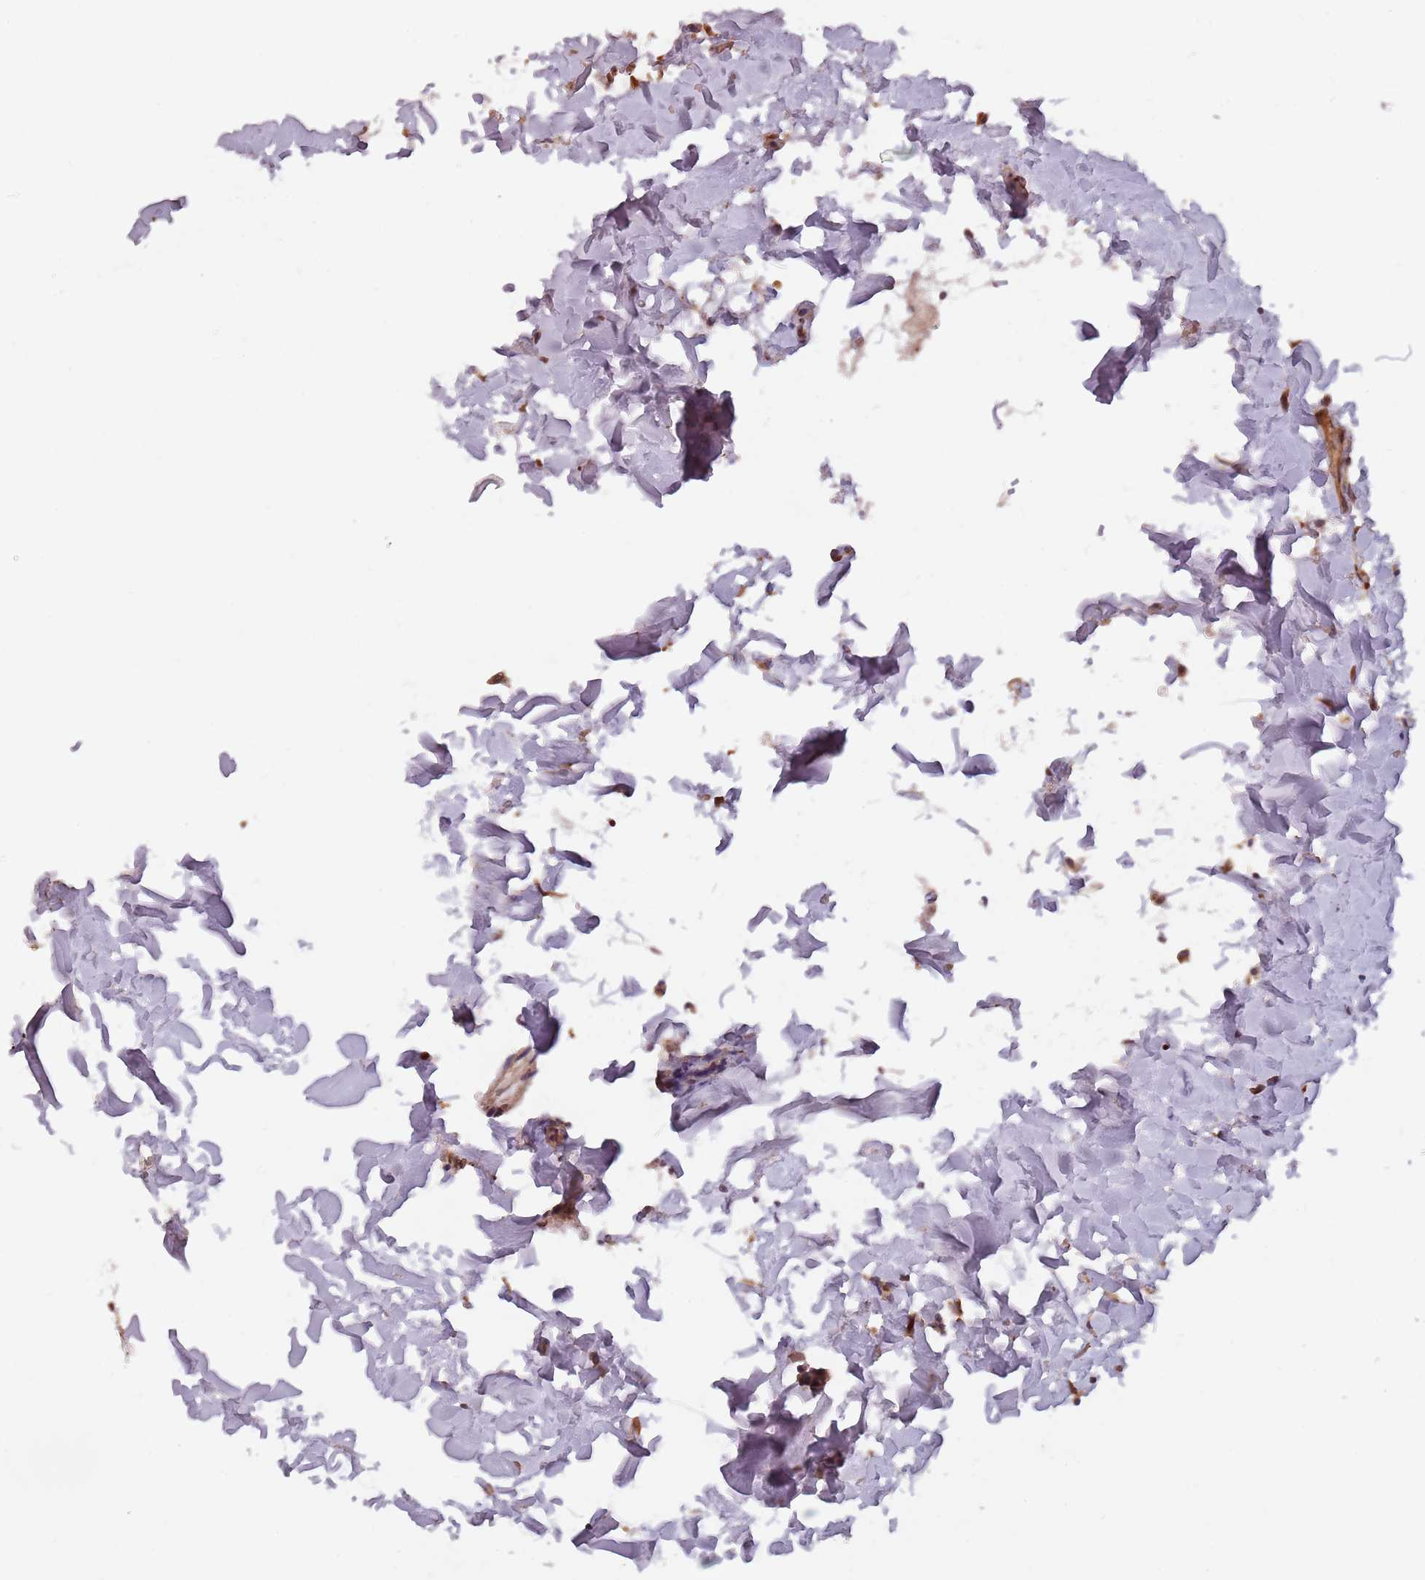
{"staining": {"intensity": "moderate", "quantity": ">75%", "location": "cytoplasmic/membranous"}, "tissue": "colon", "cell_type": "Endothelial cells", "image_type": "normal", "snomed": [{"axis": "morphology", "description": "Normal tissue, NOS"}, {"axis": "topography", "description": "Colon"}], "caption": "Protein analysis of benign colon demonstrates moderate cytoplasmic/membranous positivity in approximately >75% of endothelial cells. (DAB IHC with brightfield microscopy, high magnification).", "gene": "GPR180", "patient": {"sex": "female", "age": 79}}